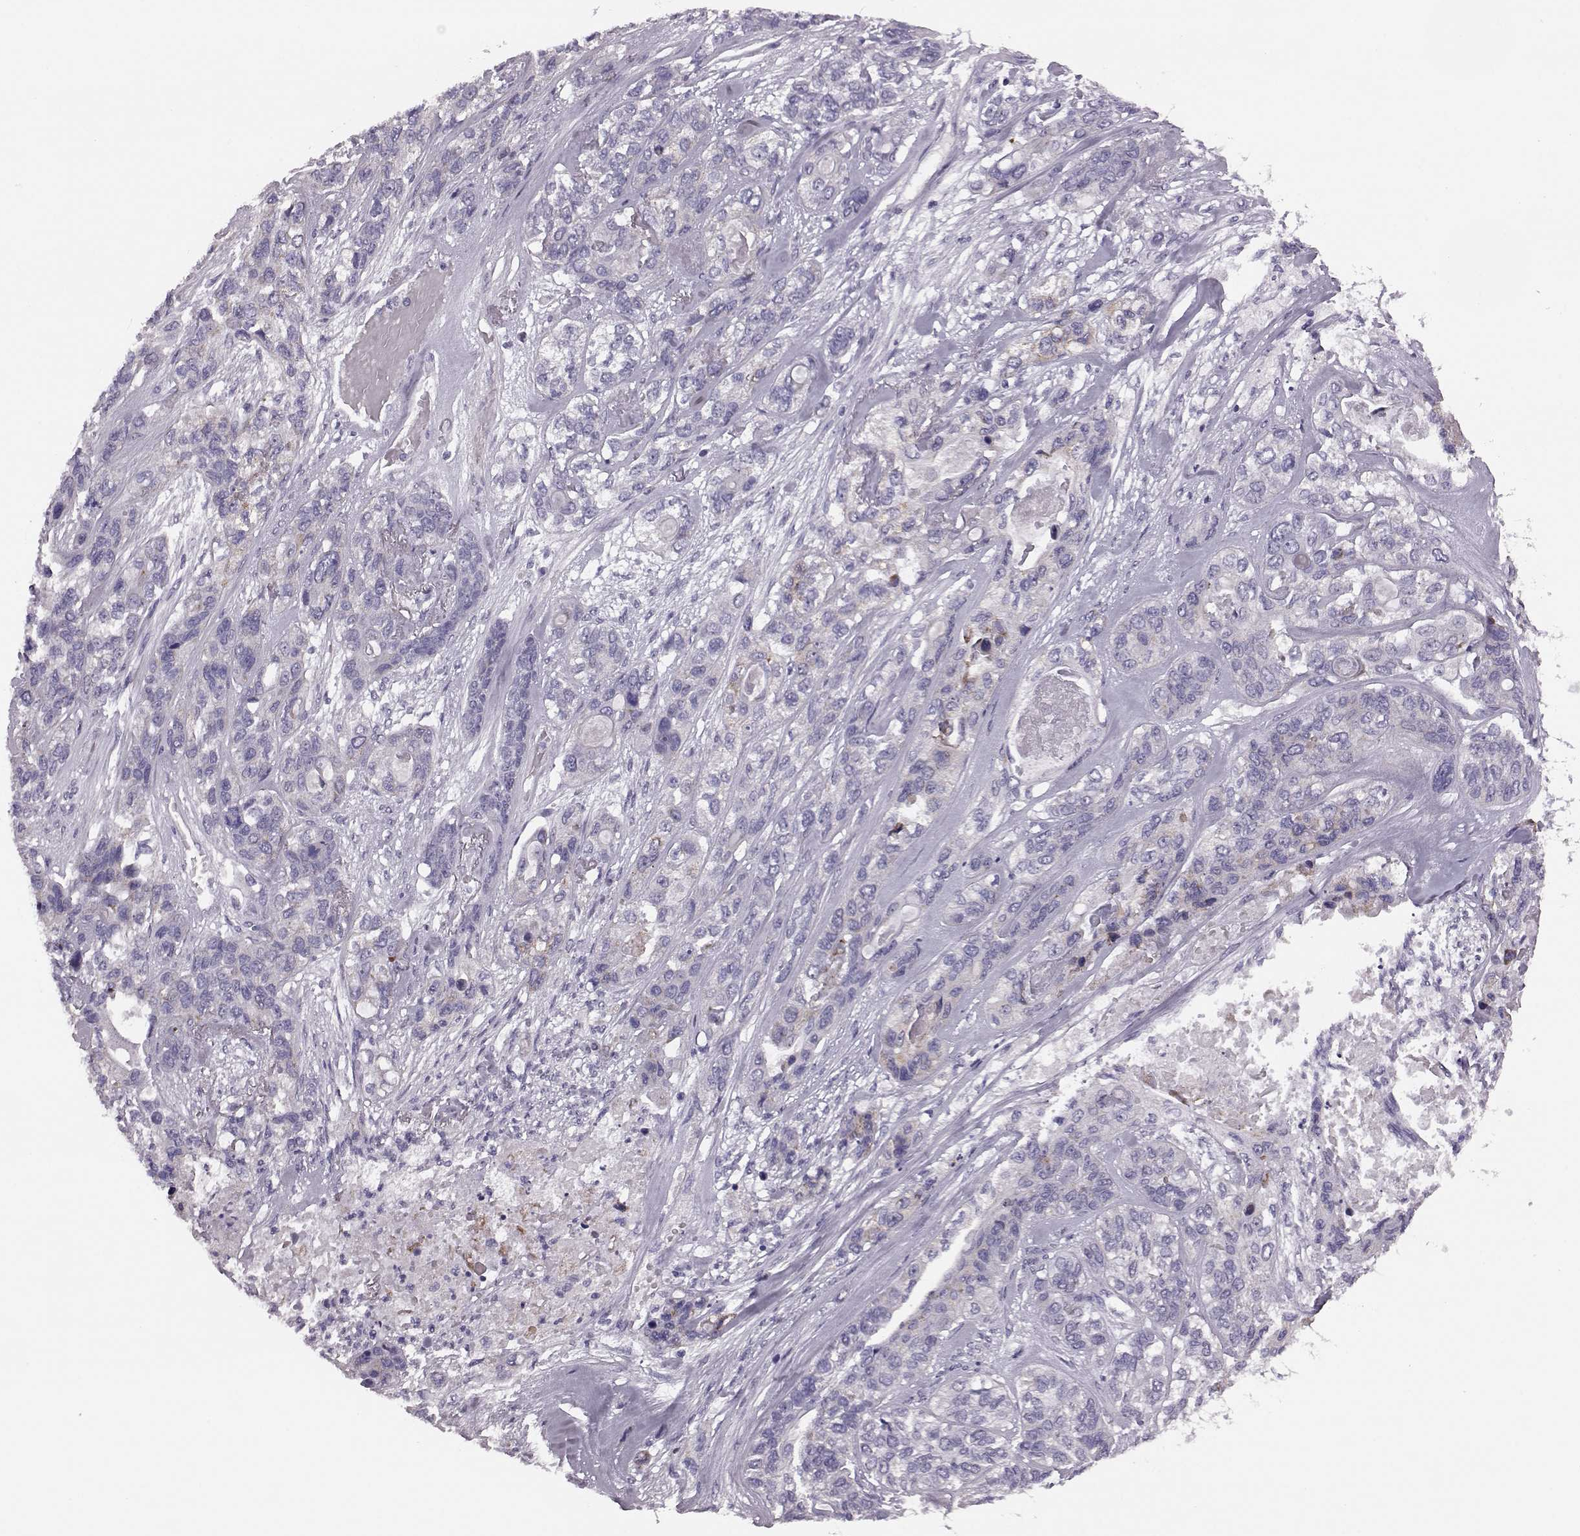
{"staining": {"intensity": "negative", "quantity": "none", "location": "none"}, "tissue": "lung cancer", "cell_type": "Tumor cells", "image_type": "cancer", "snomed": [{"axis": "morphology", "description": "Squamous cell carcinoma, NOS"}, {"axis": "topography", "description": "Lung"}], "caption": "High magnification brightfield microscopy of lung squamous cell carcinoma stained with DAB (3,3'-diaminobenzidine) (brown) and counterstained with hematoxylin (blue): tumor cells show no significant staining. Nuclei are stained in blue.", "gene": "RIMS2", "patient": {"sex": "female", "age": 70}}